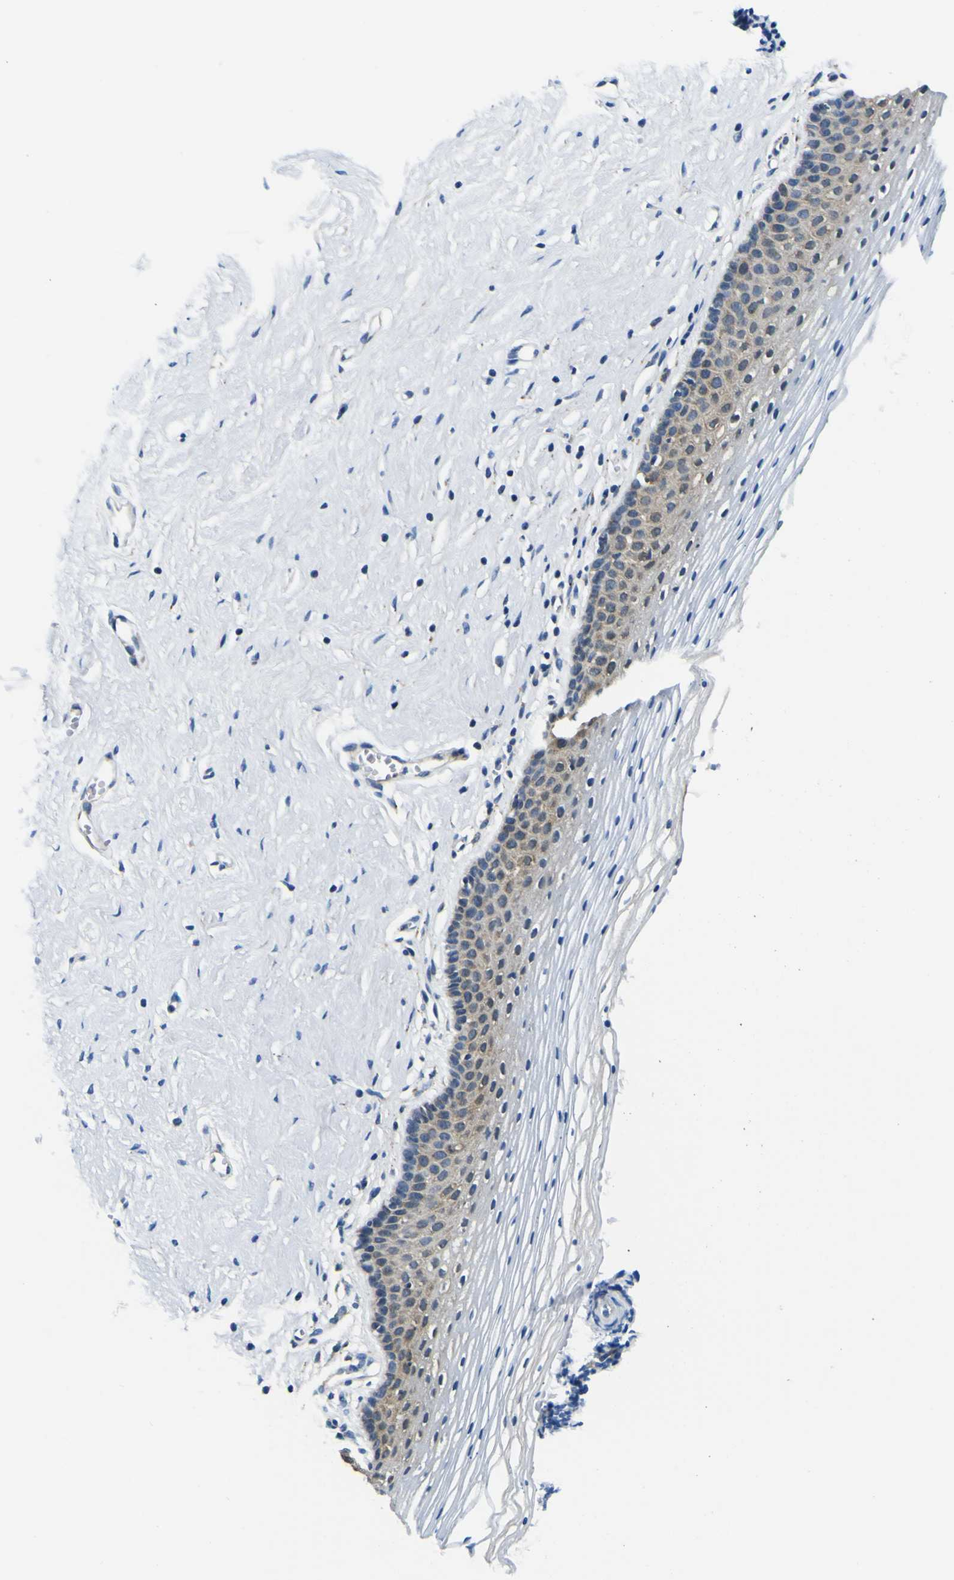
{"staining": {"intensity": "weak", "quantity": "25%-75%", "location": "cytoplasmic/membranous"}, "tissue": "vagina", "cell_type": "Squamous epithelial cells", "image_type": "normal", "snomed": [{"axis": "morphology", "description": "Normal tissue, NOS"}, {"axis": "topography", "description": "Vagina"}], "caption": "Immunohistochemistry of unremarkable human vagina shows low levels of weak cytoplasmic/membranous positivity in about 25%-75% of squamous epithelial cells.", "gene": "NLRP3", "patient": {"sex": "female", "age": 32}}